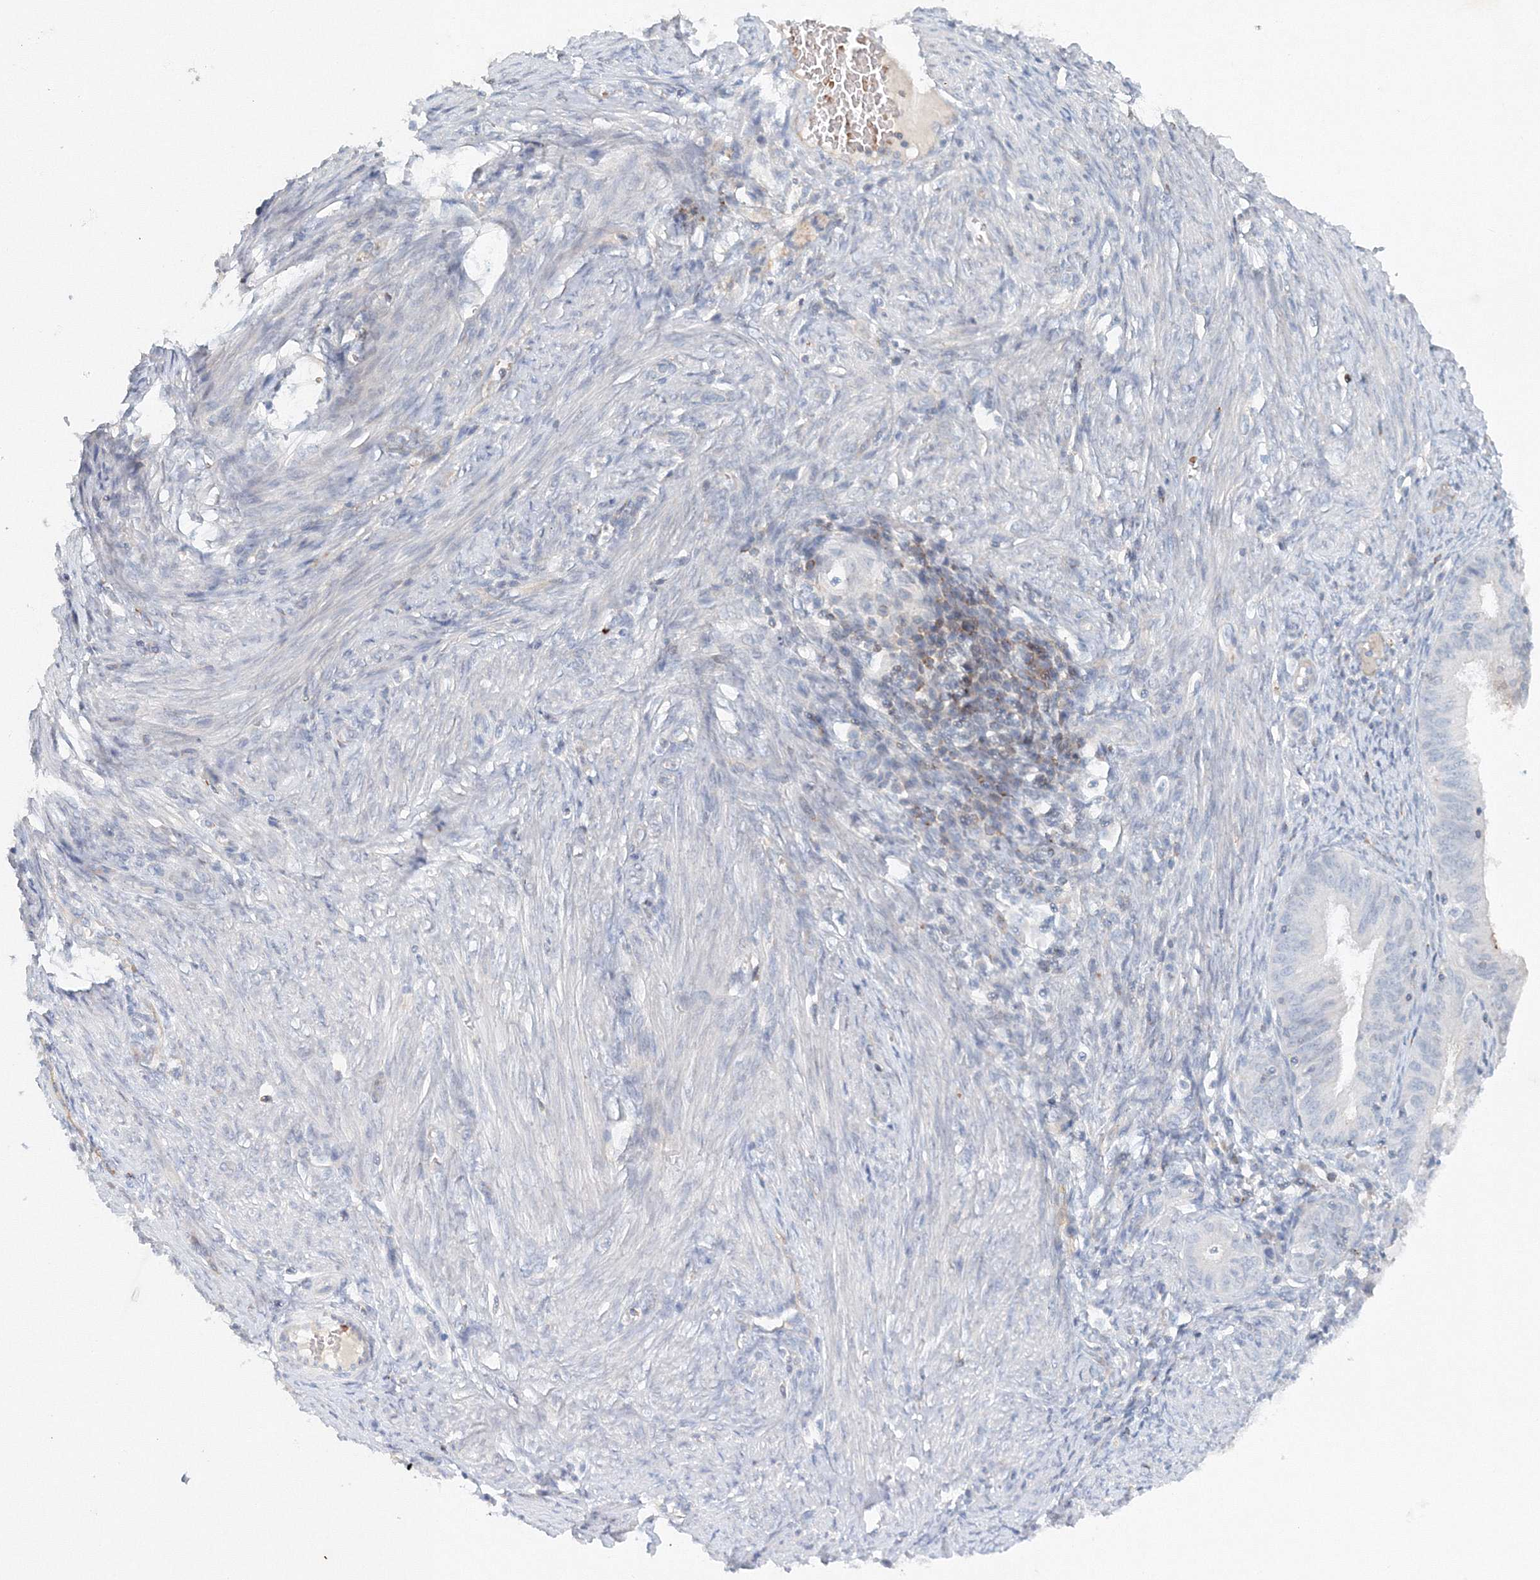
{"staining": {"intensity": "negative", "quantity": "none", "location": "none"}, "tissue": "endometrial cancer", "cell_type": "Tumor cells", "image_type": "cancer", "snomed": [{"axis": "morphology", "description": "Adenocarcinoma, NOS"}, {"axis": "topography", "description": "Endometrium"}], "caption": "Endometrial cancer stained for a protein using immunohistochemistry demonstrates no staining tumor cells.", "gene": "SH3BP5", "patient": {"sex": "female", "age": 51}}